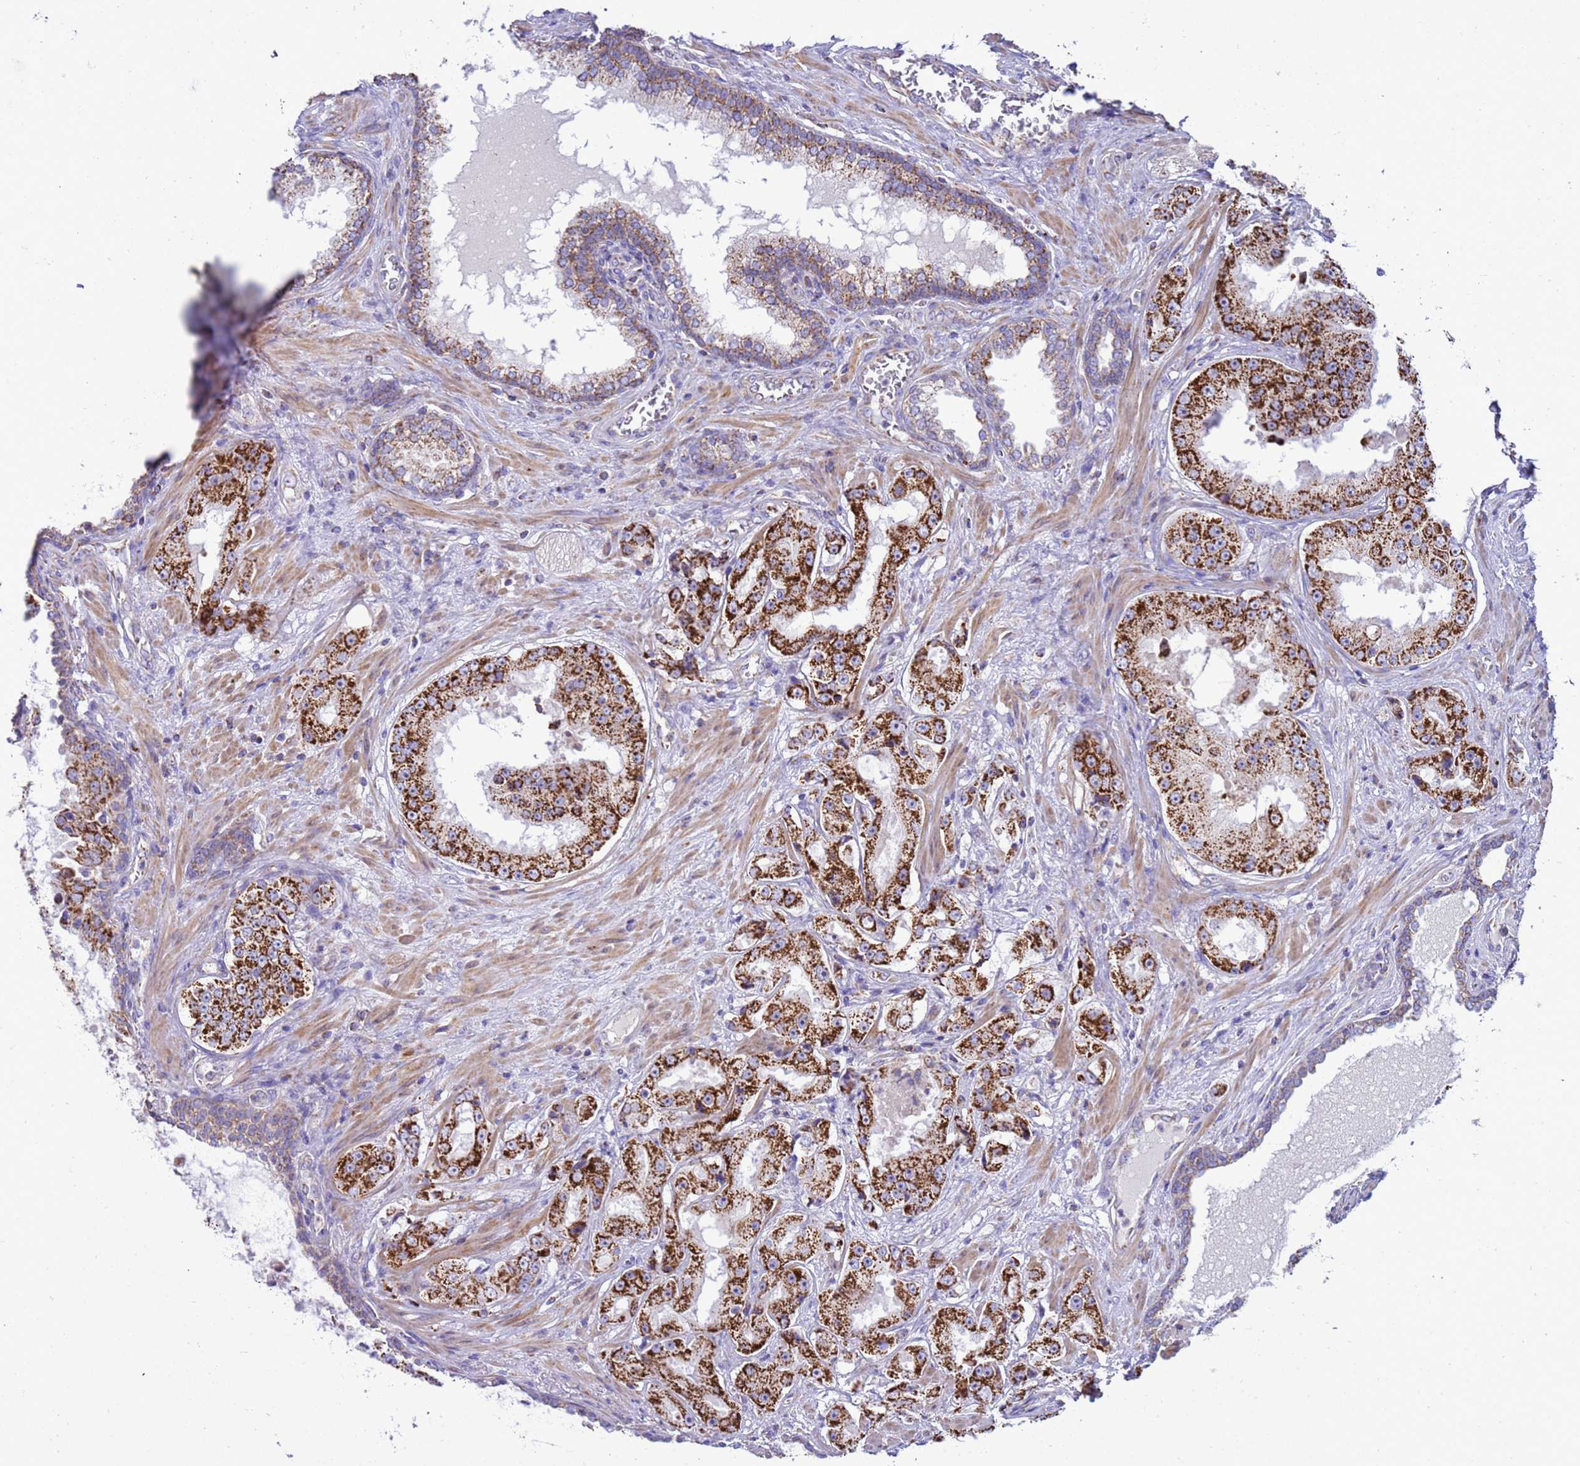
{"staining": {"intensity": "strong", "quantity": ">75%", "location": "cytoplasmic/membranous"}, "tissue": "prostate cancer", "cell_type": "Tumor cells", "image_type": "cancer", "snomed": [{"axis": "morphology", "description": "Adenocarcinoma, High grade"}, {"axis": "topography", "description": "Prostate"}], "caption": "Prostate cancer (high-grade adenocarcinoma) stained with a protein marker shows strong staining in tumor cells.", "gene": "RNF165", "patient": {"sex": "male", "age": 73}}